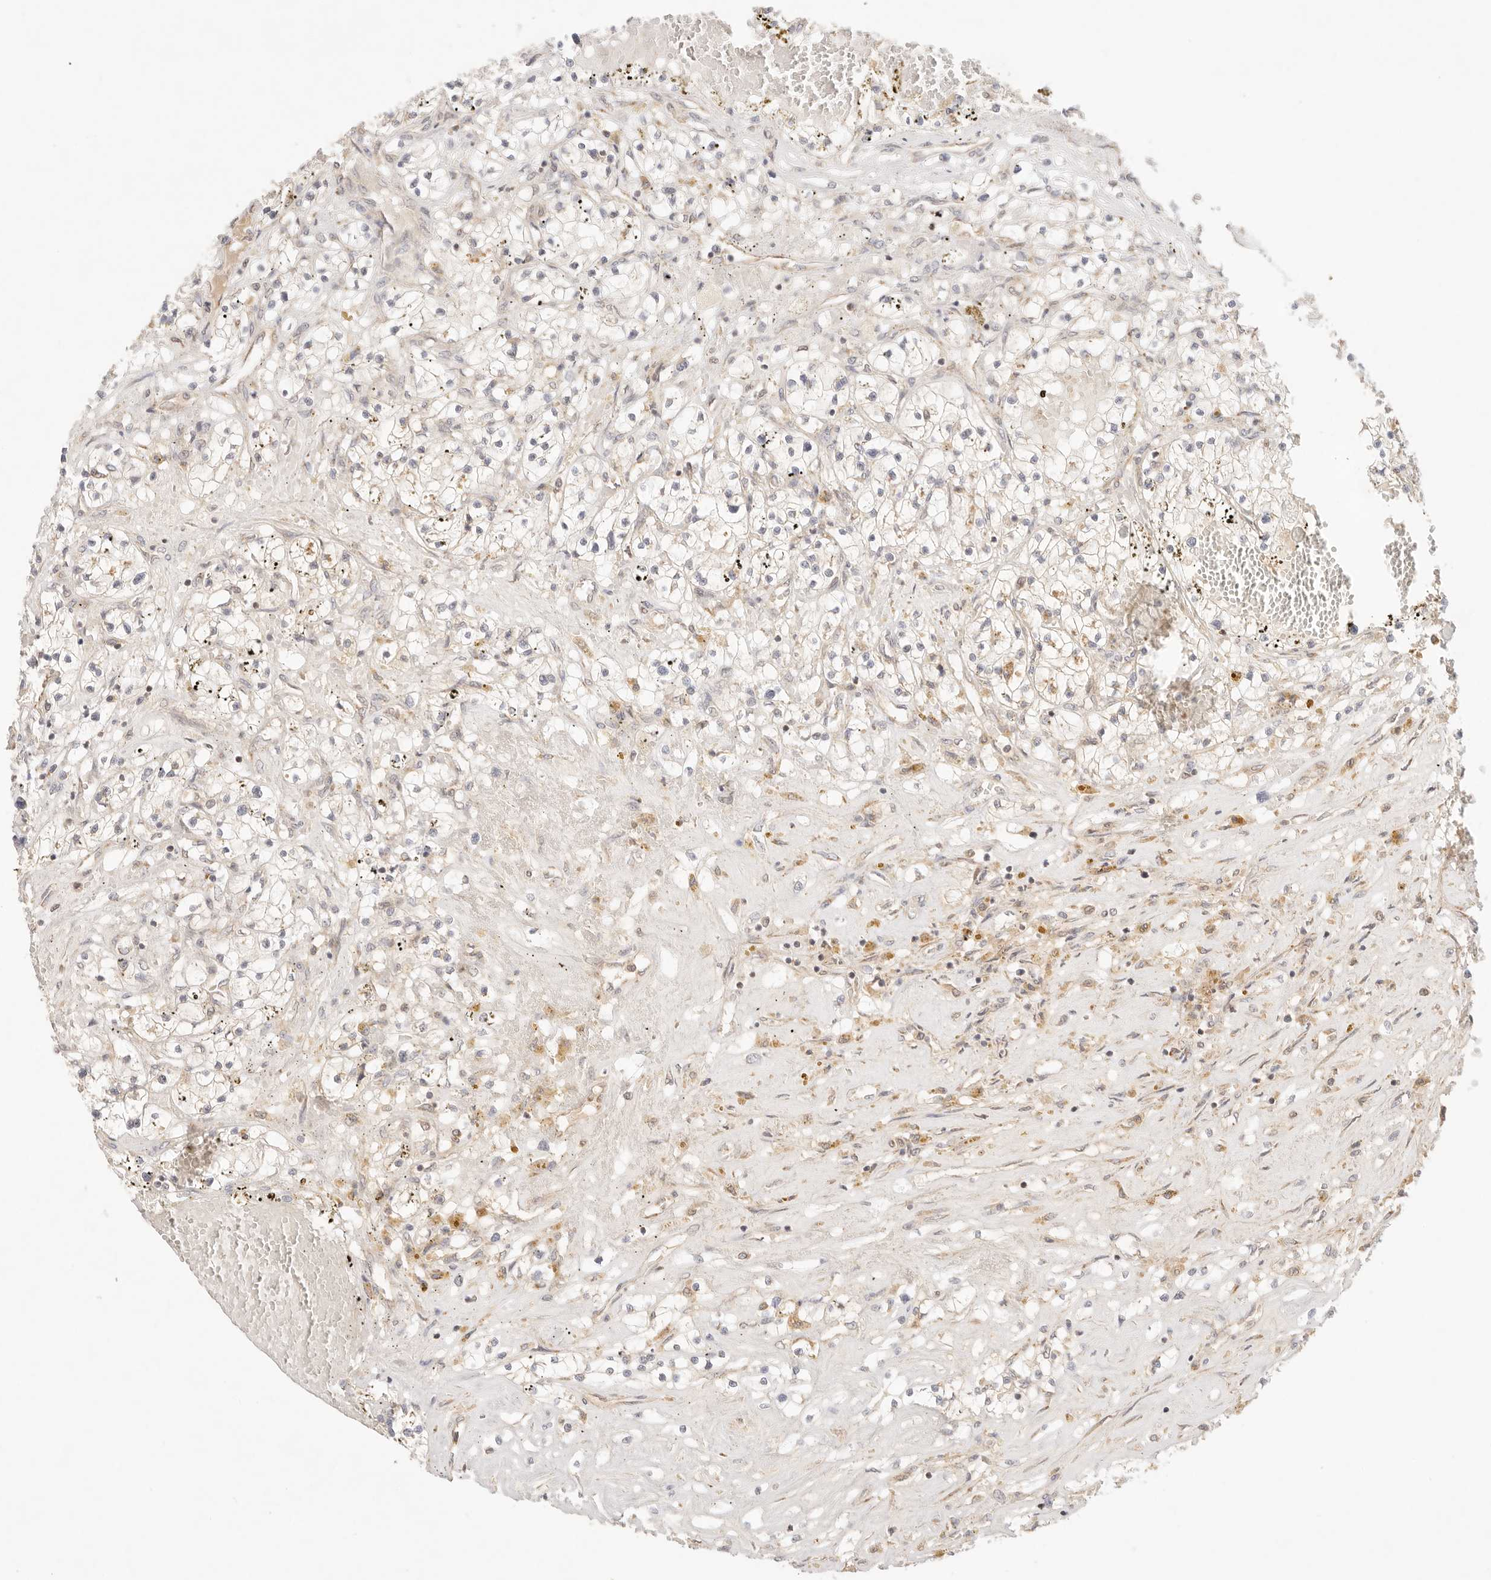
{"staining": {"intensity": "negative", "quantity": "none", "location": "none"}, "tissue": "renal cancer", "cell_type": "Tumor cells", "image_type": "cancer", "snomed": [{"axis": "morphology", "description": "Normal tissue, NOS"}, {"axis": "morphology", "description": "Adenocarcinoma, NOS"}, {"axis": "topography", "description": "Kidney"}], "caption": "Immunohistochemistry of human renal adenocarcinoma displays no positivity in tumor cells.", "gene": "COA6", "patient": {"sex": "male", "age": 68}}